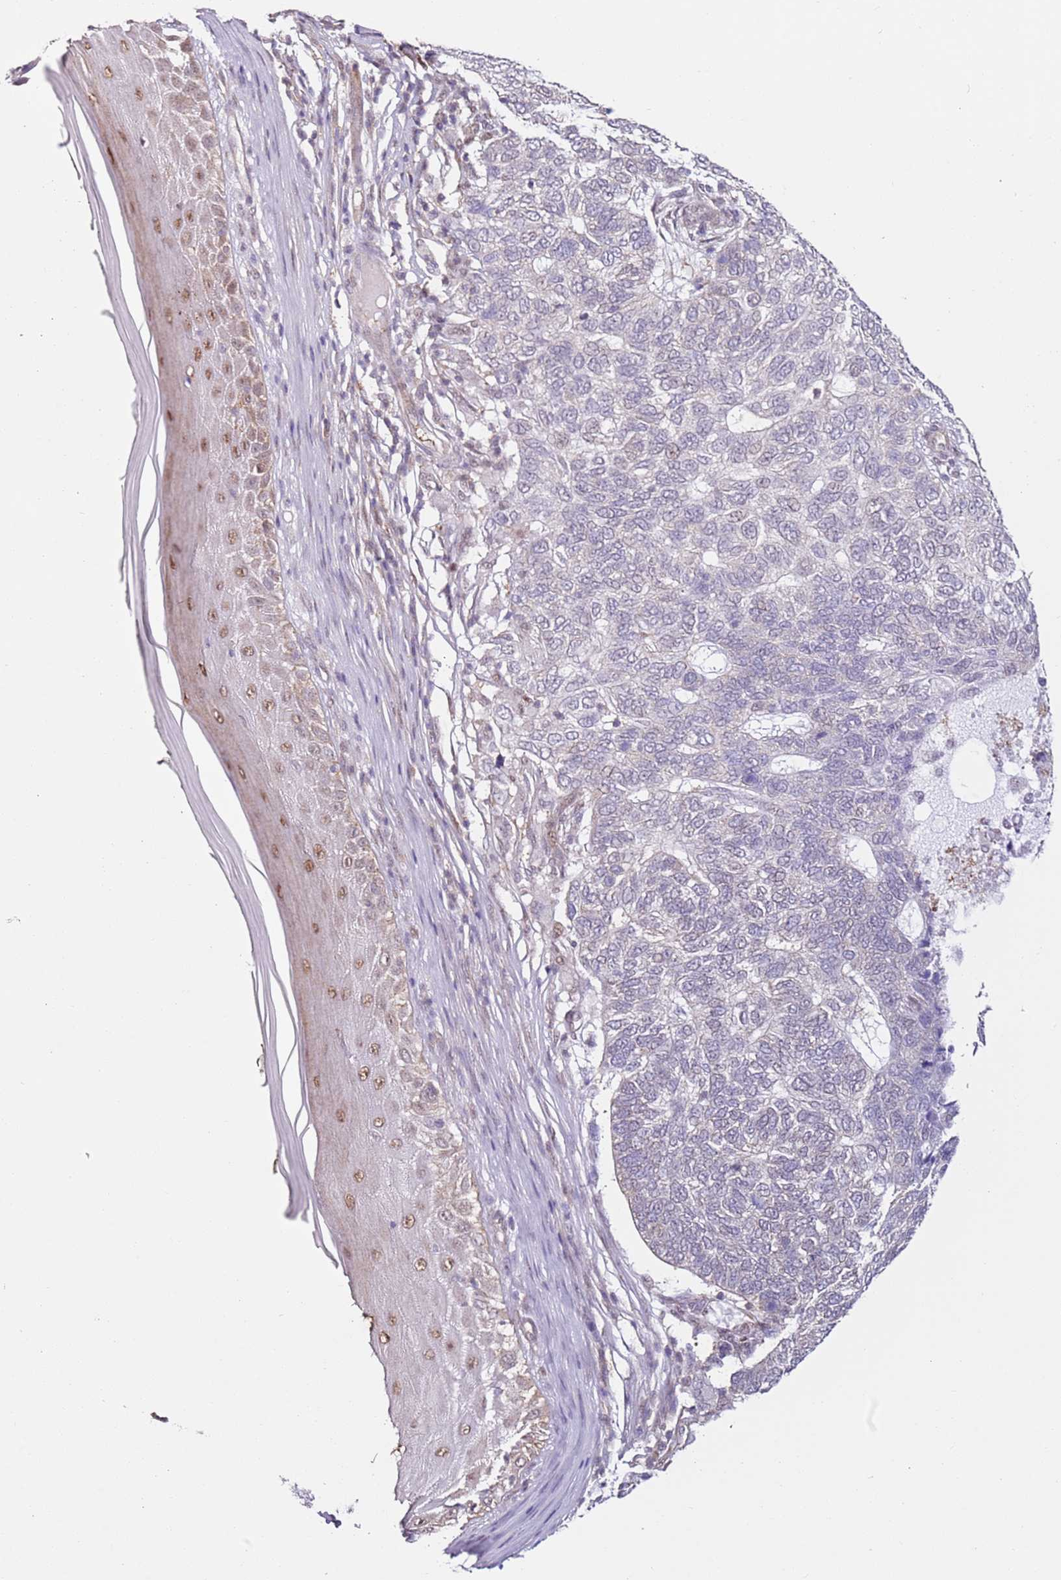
{"staining": {"intensity": "negative", "quantity": "none", "location": "none"}, "tissue": "skin cancer", "cell_type": "Tumor cells", "image_type": "cancer", "snomed": [{"axis": "morphology", "description": "Basal cell carcinoma"}, {"axis": "topography", "description": "Skin"}], "caption": "Tumor cells show no significant positivity in skin cancer (basal cell carcinoma).", "gene": "PSMD4", "patient": {"sex": "female", "age": 65}}